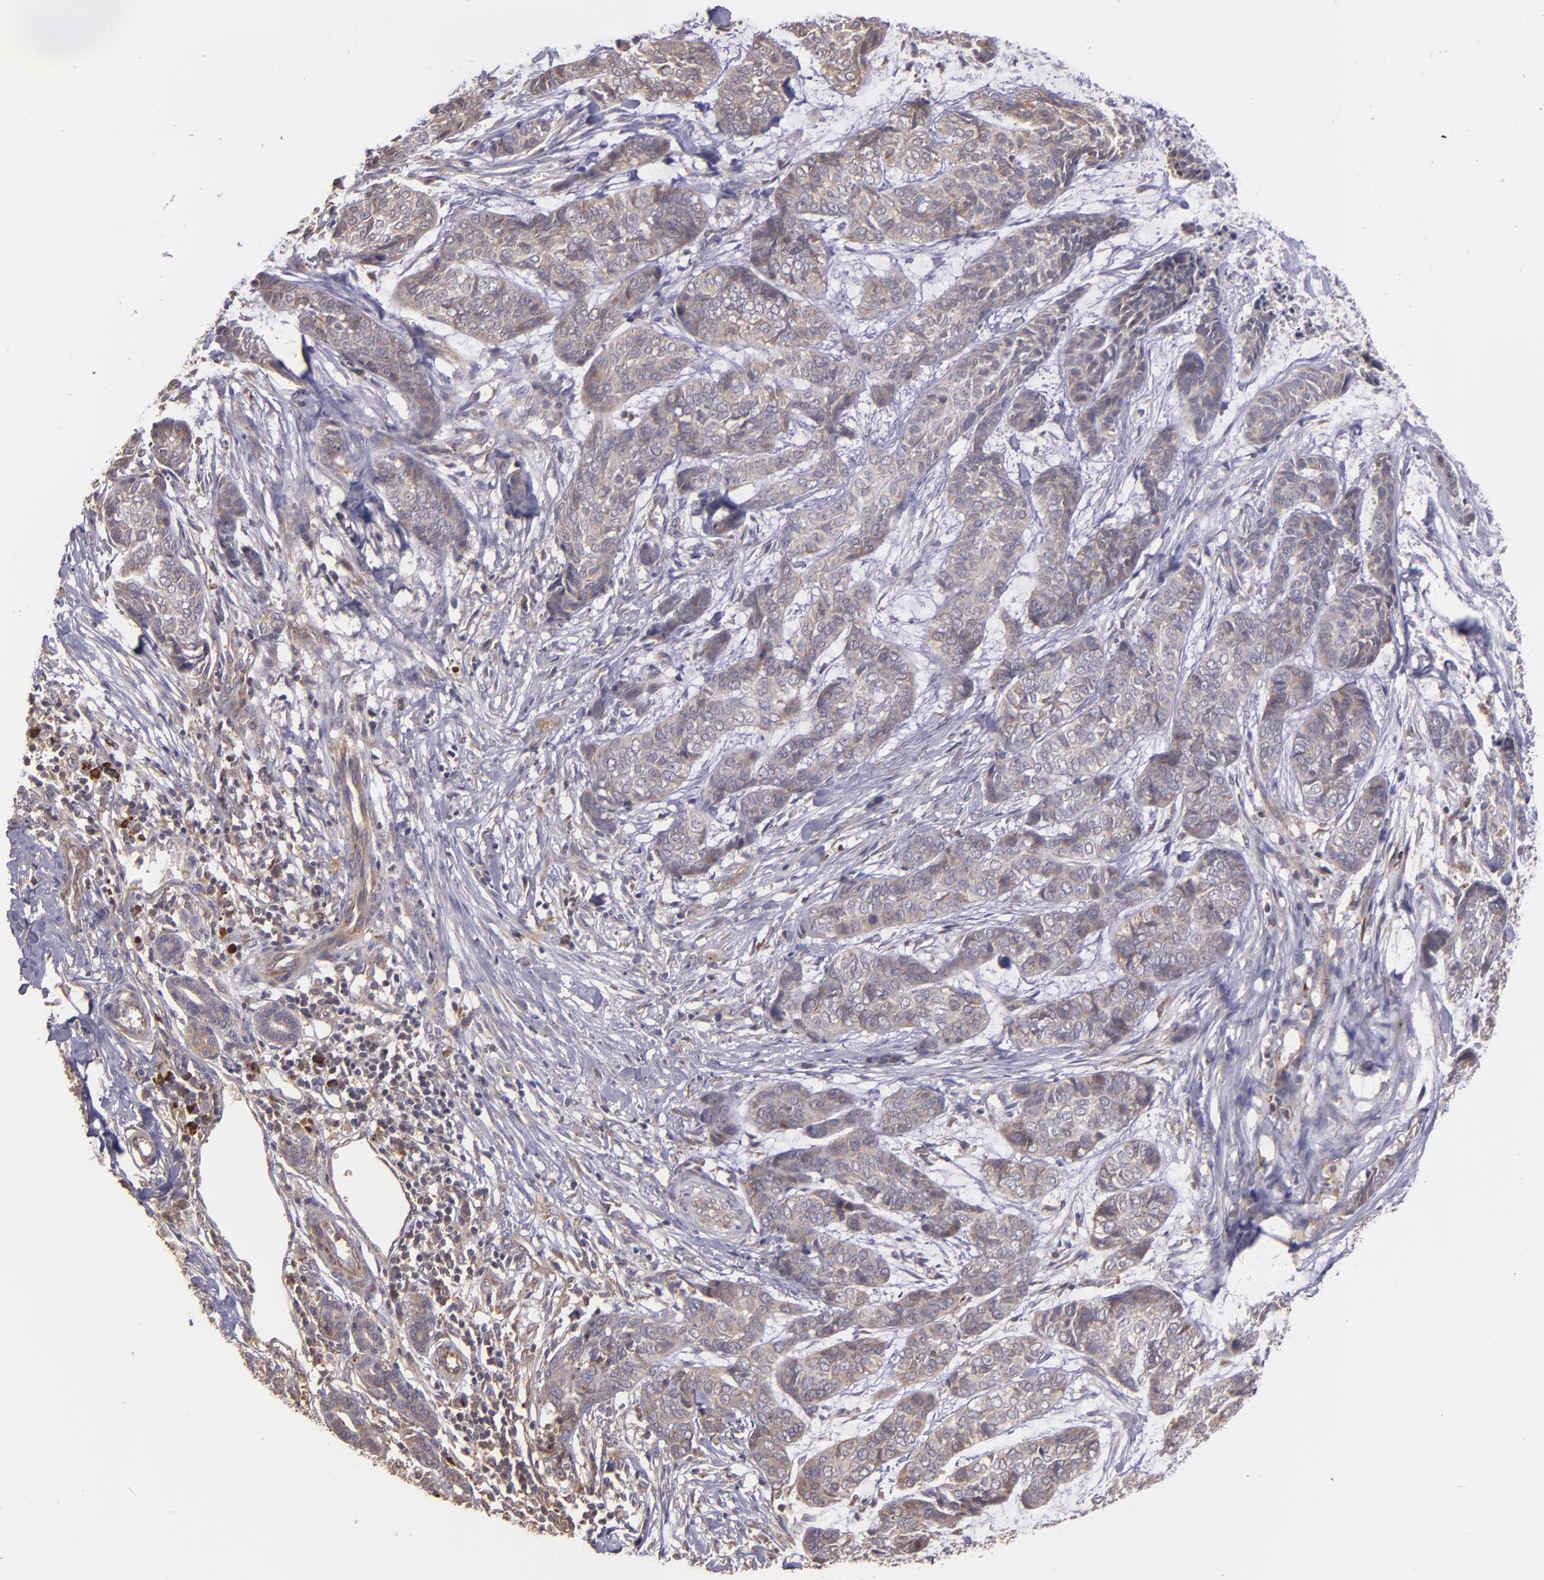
{"staining": {"intensity": "weak", "quantity": ">75%", "location": "cytoplasmic/membranous"}, "tissue": "skin cancer", "cell_type": "Tumor cells", "image_type": "cancer", "snomed": [{"axis": "morphology", "description": "Basal cell carcinoma"}, {"axis": "topography", "description": "Skin"}], "caption": "A brown stain highlights weak cytoplasmic/membranous positivity of a protein in skin cancer tumor cells.", "gene": "ECE1", "patient": {"sex": "female", "age": 64}}